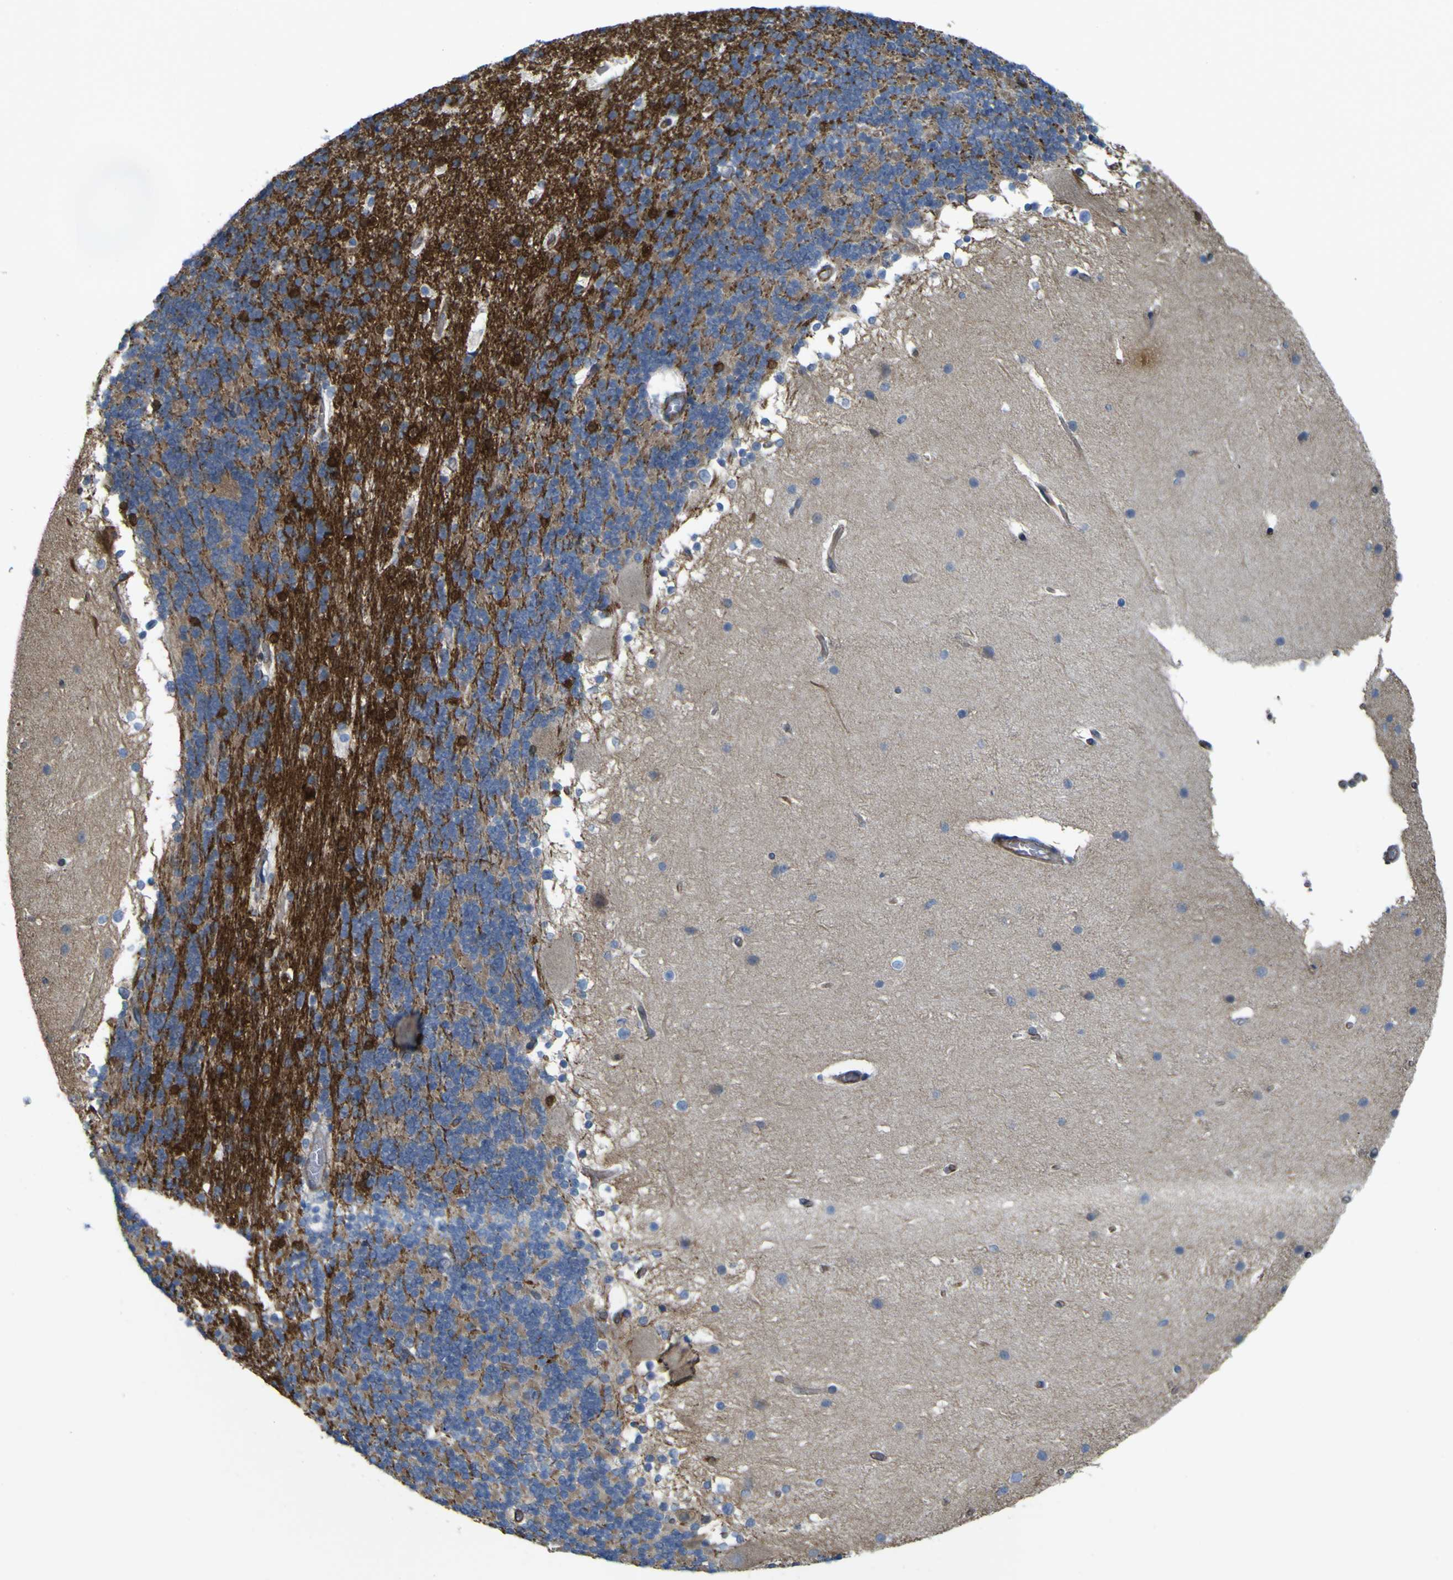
{"staining": {"intensity": "strong", "quantity": "<25%", "location": "cytoplasmic/membranous,nuclear"}, "tissue": "cerebellum", "cell_type": "Cells in granular layer", "image_type": "normal", "snomed": [{"axis": "morphology", "description": "Normal tissue, NOS"}, {"axis": "topography", "description": "Cerebellum"}], "caption": "Benign cerebellum was stained to show a protein in brown. There is medium levels of strong cytoplasmic/membranous,nuclear expression in about <25% of cells in granular layer. The staining was performed using DAB to visualize the protein expression in brown, while the nuclei were stained in blue with hematoxylin (Magnification: 20x).", "gene": "JPH1", "patient": {"sex": "female", "age": 19}}